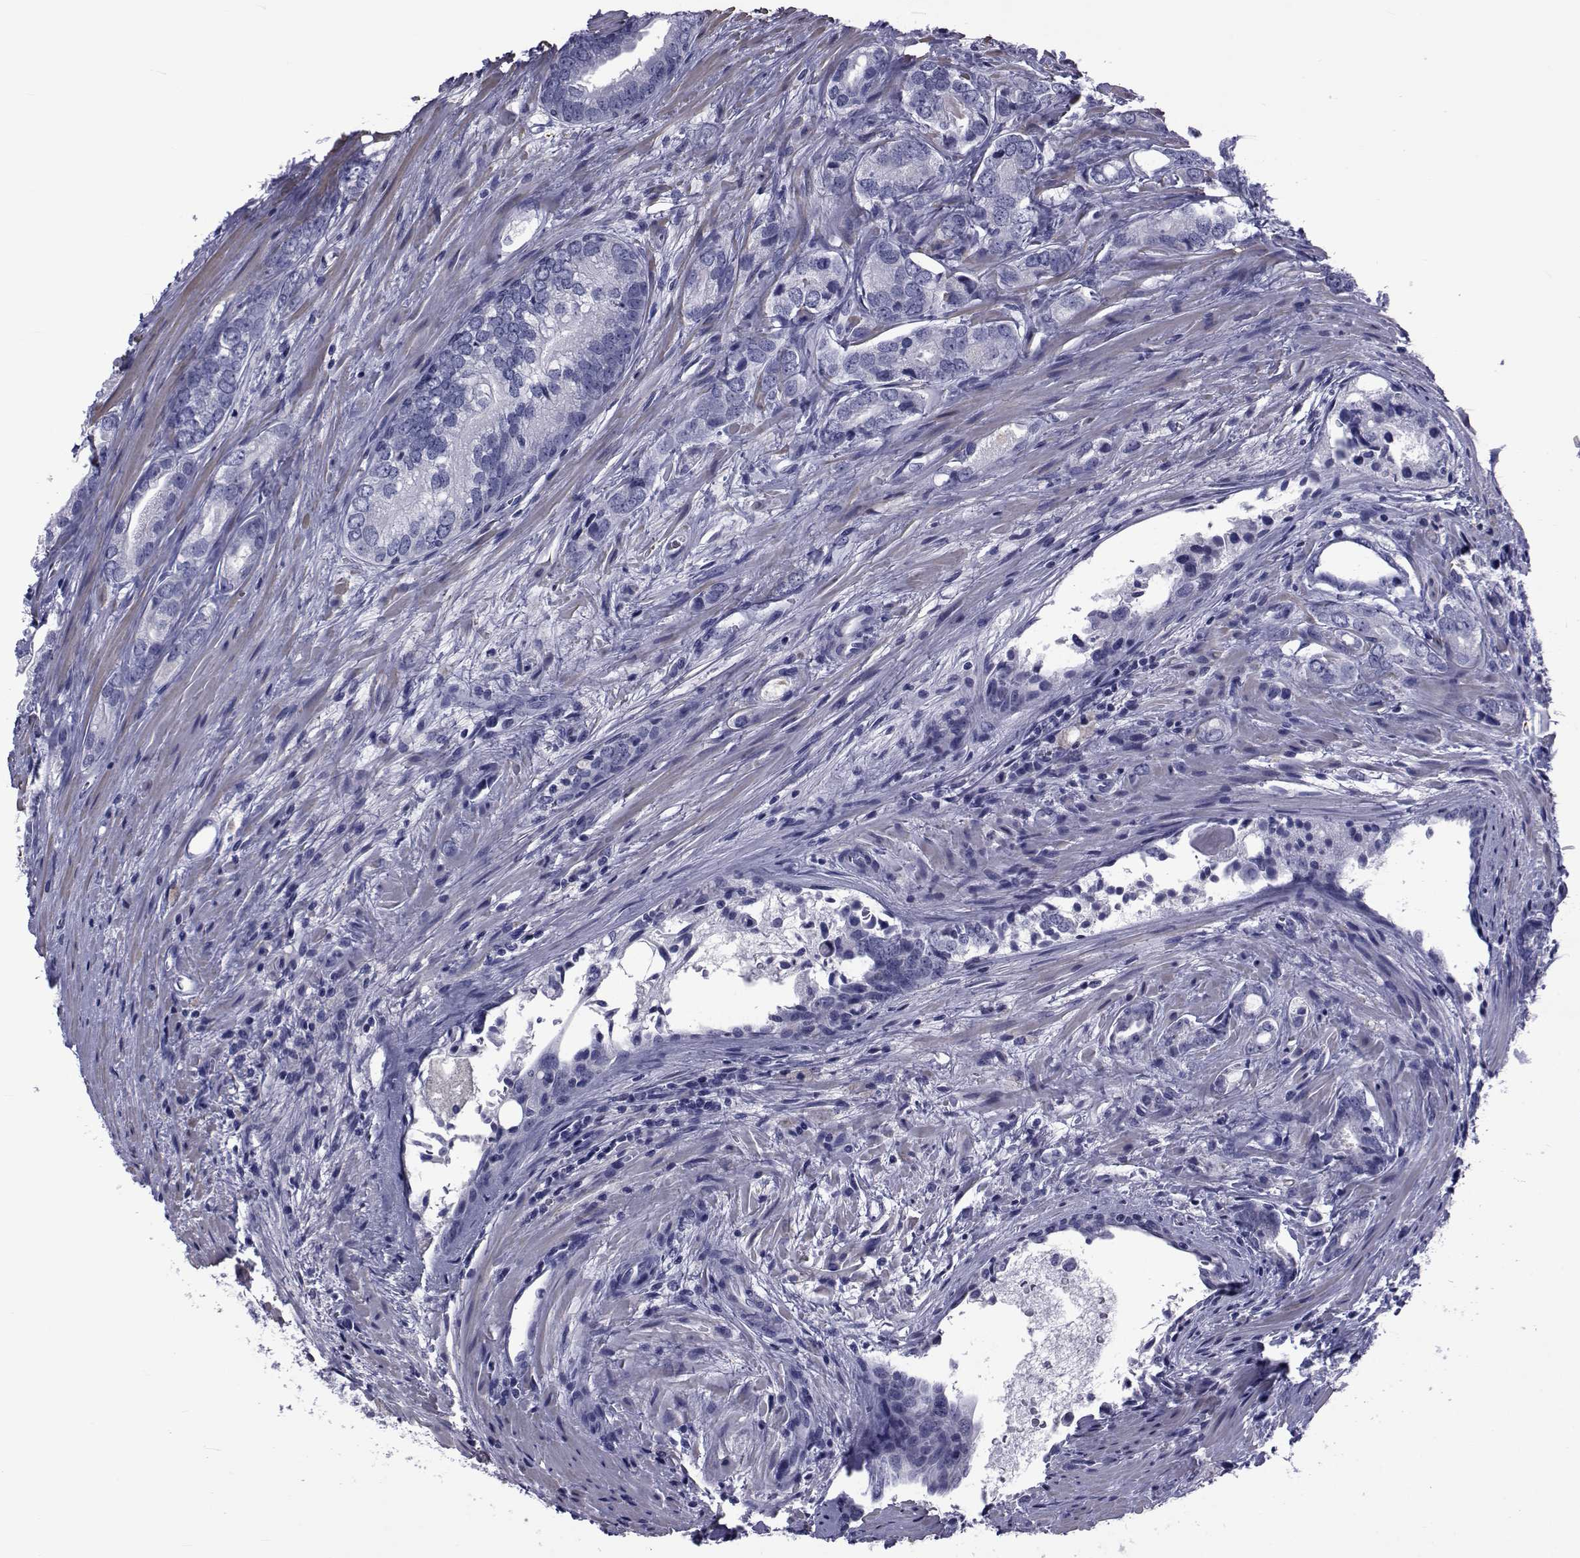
{"staining": {"intensity": "negative", "quantity": "none", "location": "none"}, "tissue": "prostate cancer", "cell_type": "Tumor cells", "image_type": "cancer", "snomed": [{"axis": "morphology", "description": "Adenocarcinoma, NOS"}, {"axis": "morphology", "description": "Adenocarcinoma, High grade"}, {"axis": "topography", "description": "Prostate"}], "caption": "Human high-grade adenocarcinoma (prostate) stained for a protein using IHC shows no expression in tumor cells.", "gene": "GKAP1", "patient": {"sex": "male", "age": 70}}